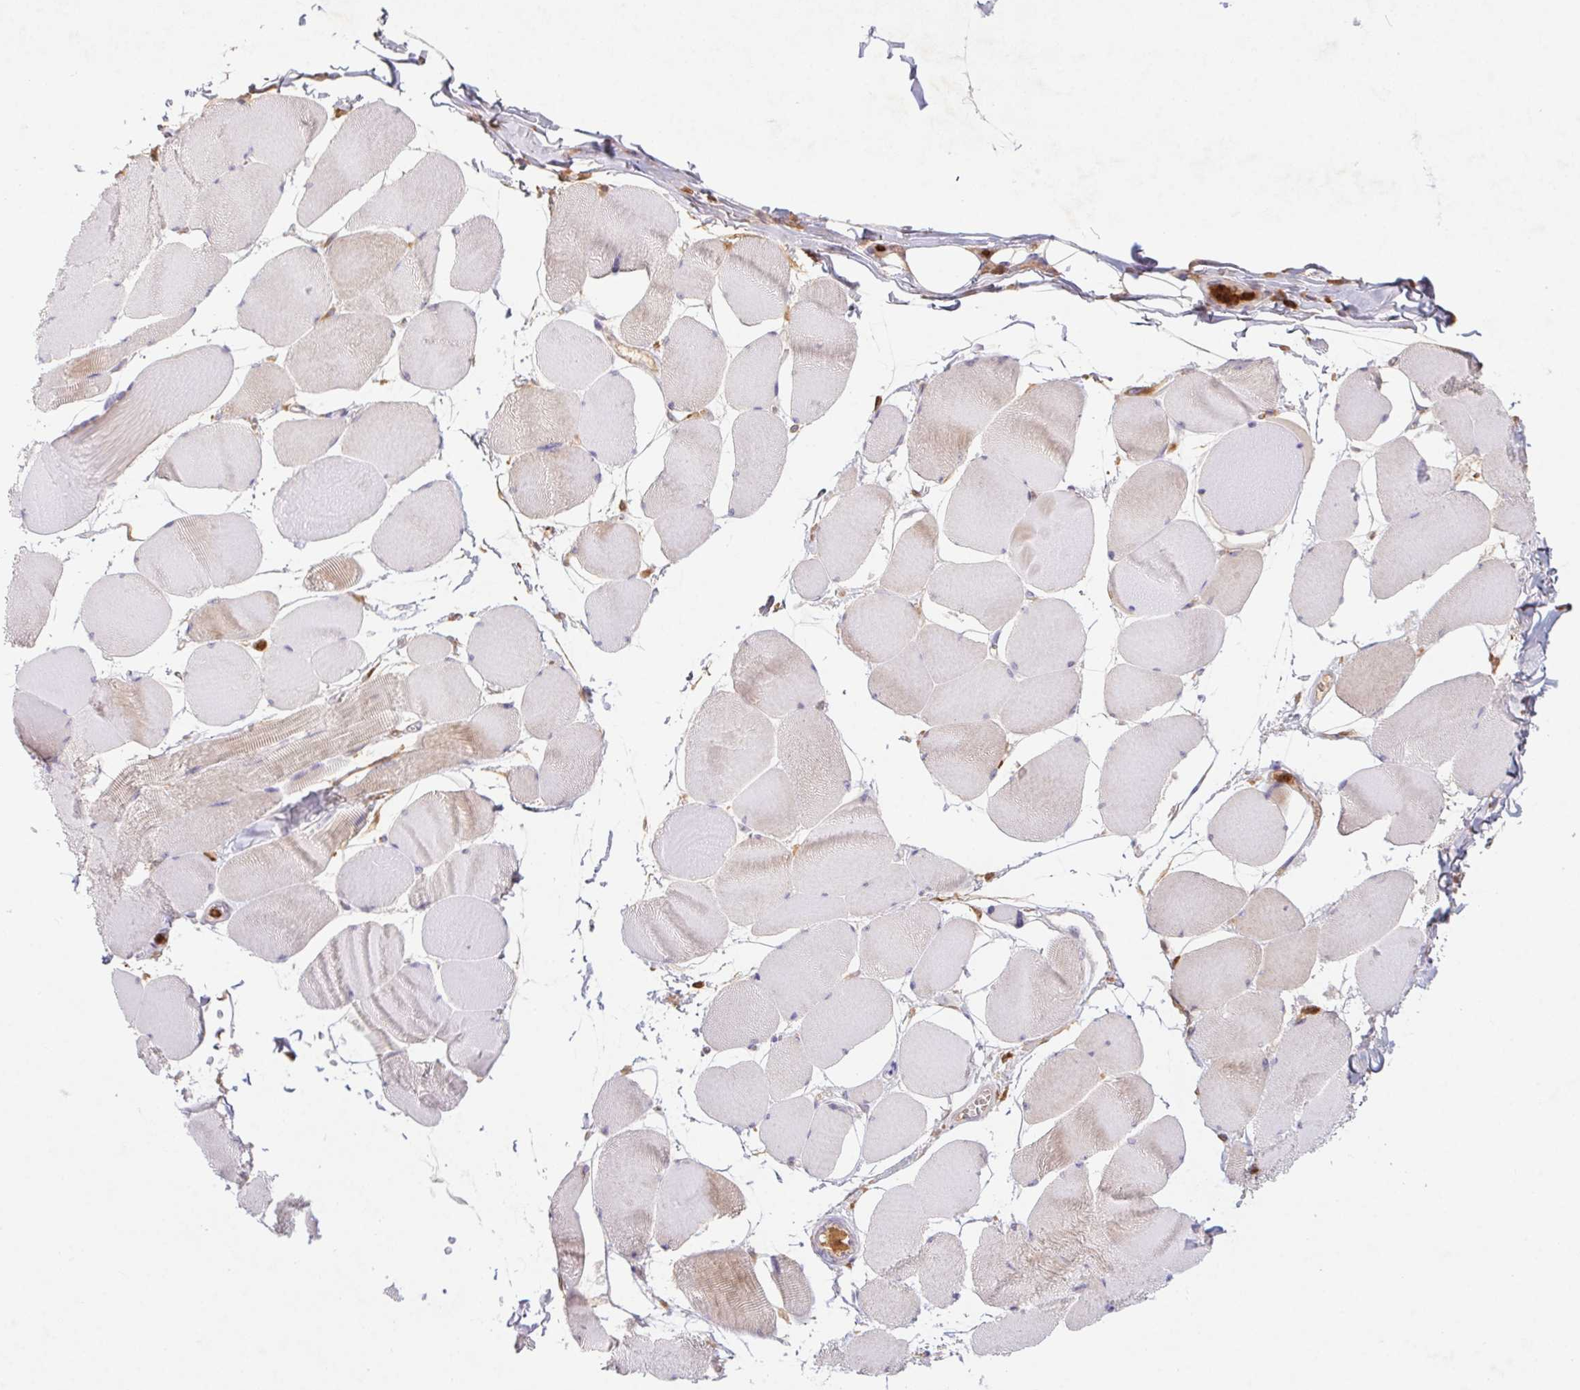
{"staining": {"intensity": "moderate", "quantity": "<25%", "location": "cytoplasmic/membranous"}, "tissue": "skeletal muscle", "cell_type": "Myocytes", "image_type": "normal", "snomed": [{"axis": "morphology", "description": "Normal tissue, NOS"}, {"axis": "topography", "description": "Skeletal muscle"}], "caption": "The micrograph exhibits a brown stain indicating the presence of a protein in the cytoplasmic/membranous of myocytes in skeletal muscle. (DAB IHC, brown staining for protein, blue staining for nuclei).", "gene": "APBB1IP", "patient": {"sex": "female", "age": 75}}